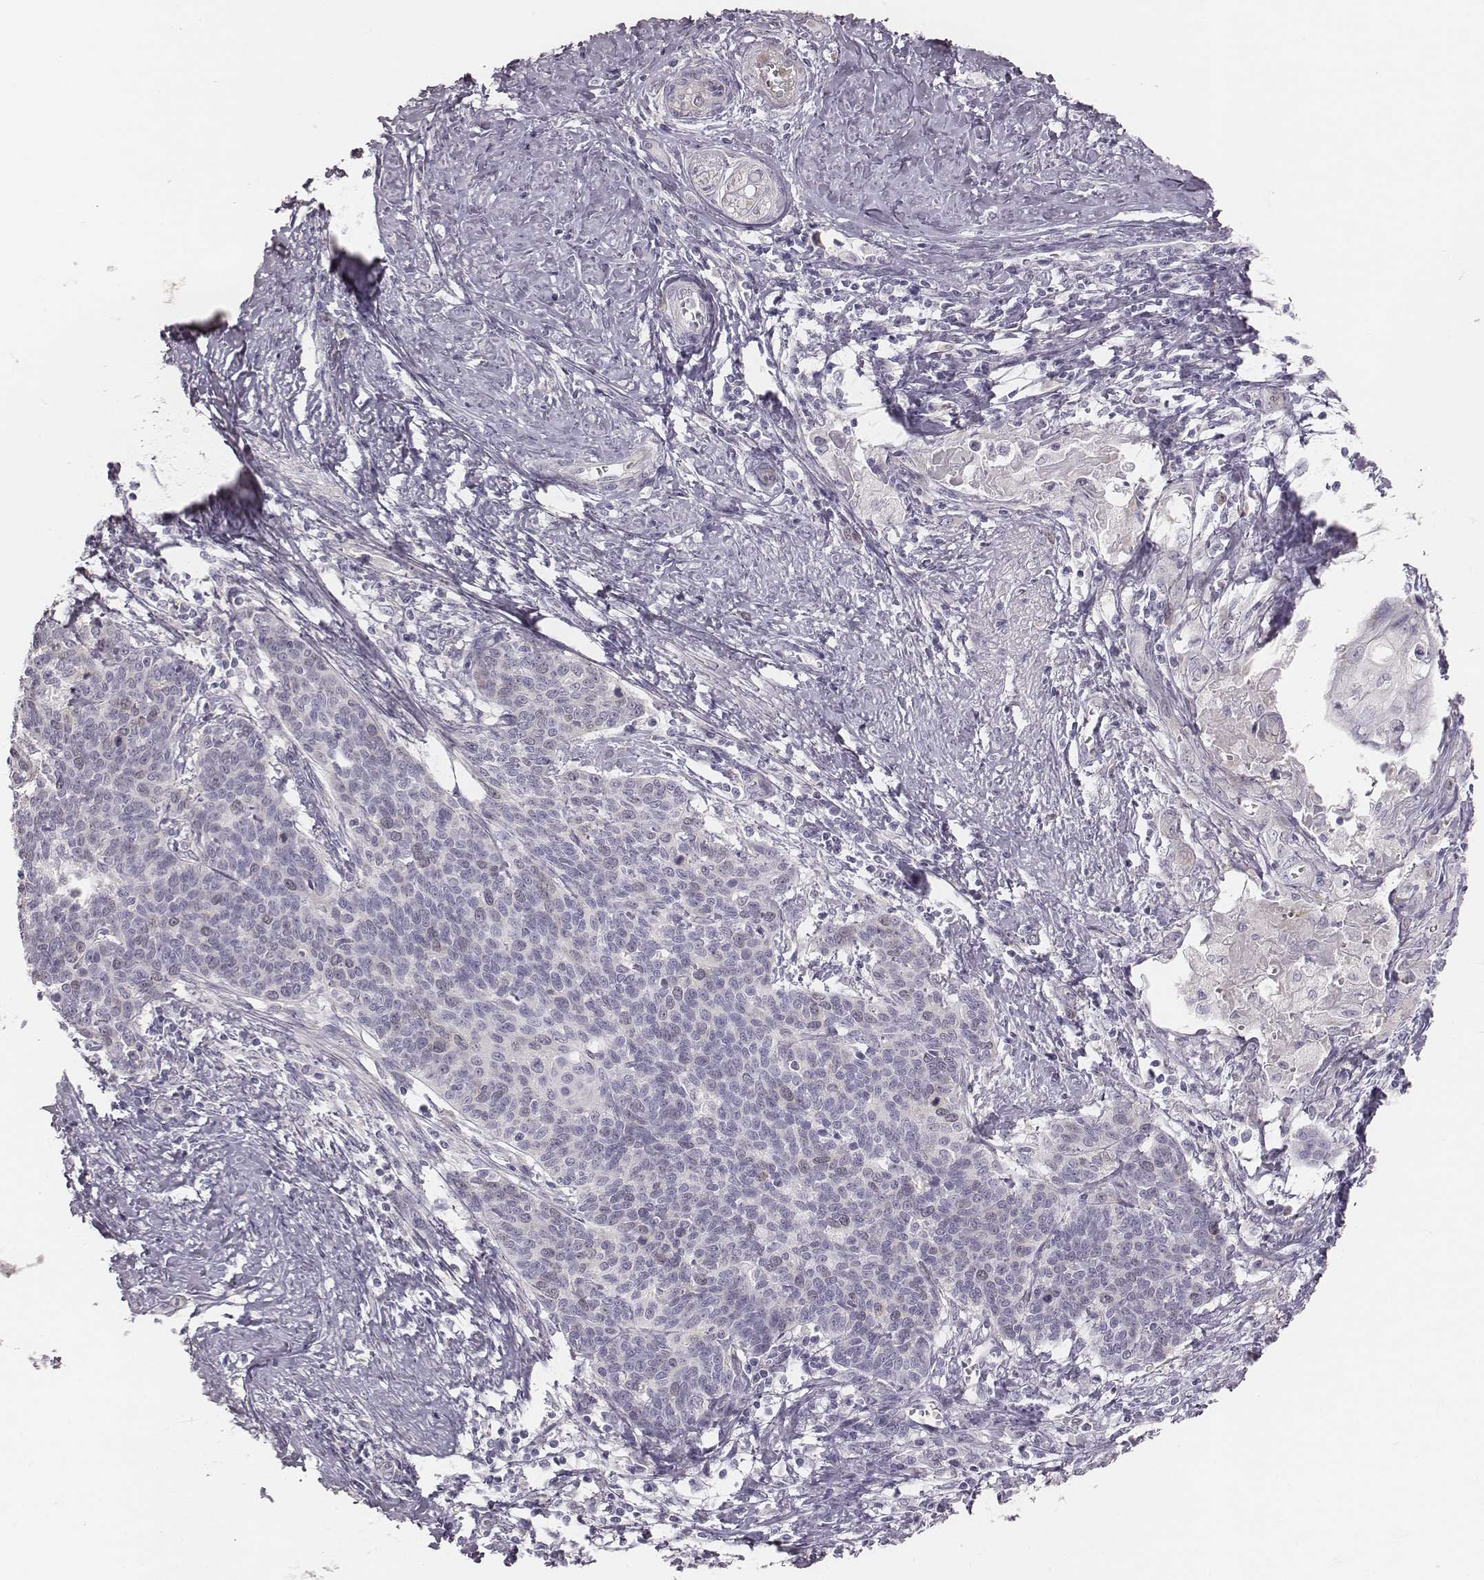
{"staining": {"intensity": "negative", "quantity": "none", "location": "none"}, "tissue": "cervical cancer", "cell_type": "Tumor cells", "image_type": "cancer", "snomed": [{"axis": "morphology", "description": "Squamous cell carcinoma, NOS"}, {"axis": "topography", "description": "Cervix"}], "caption": "This image is of cervical cancer (squamous cell carcinoma) stained with IHC to label a protein in brown with the nuclei are counter-stained blue. There is no positivity in tumor cells. (DAB immunohistochemistry (IHC) visualized using brightfield microscopy, high magnification).", "gene": "PBK", "patient": {"sex": "female", "age": 39}}